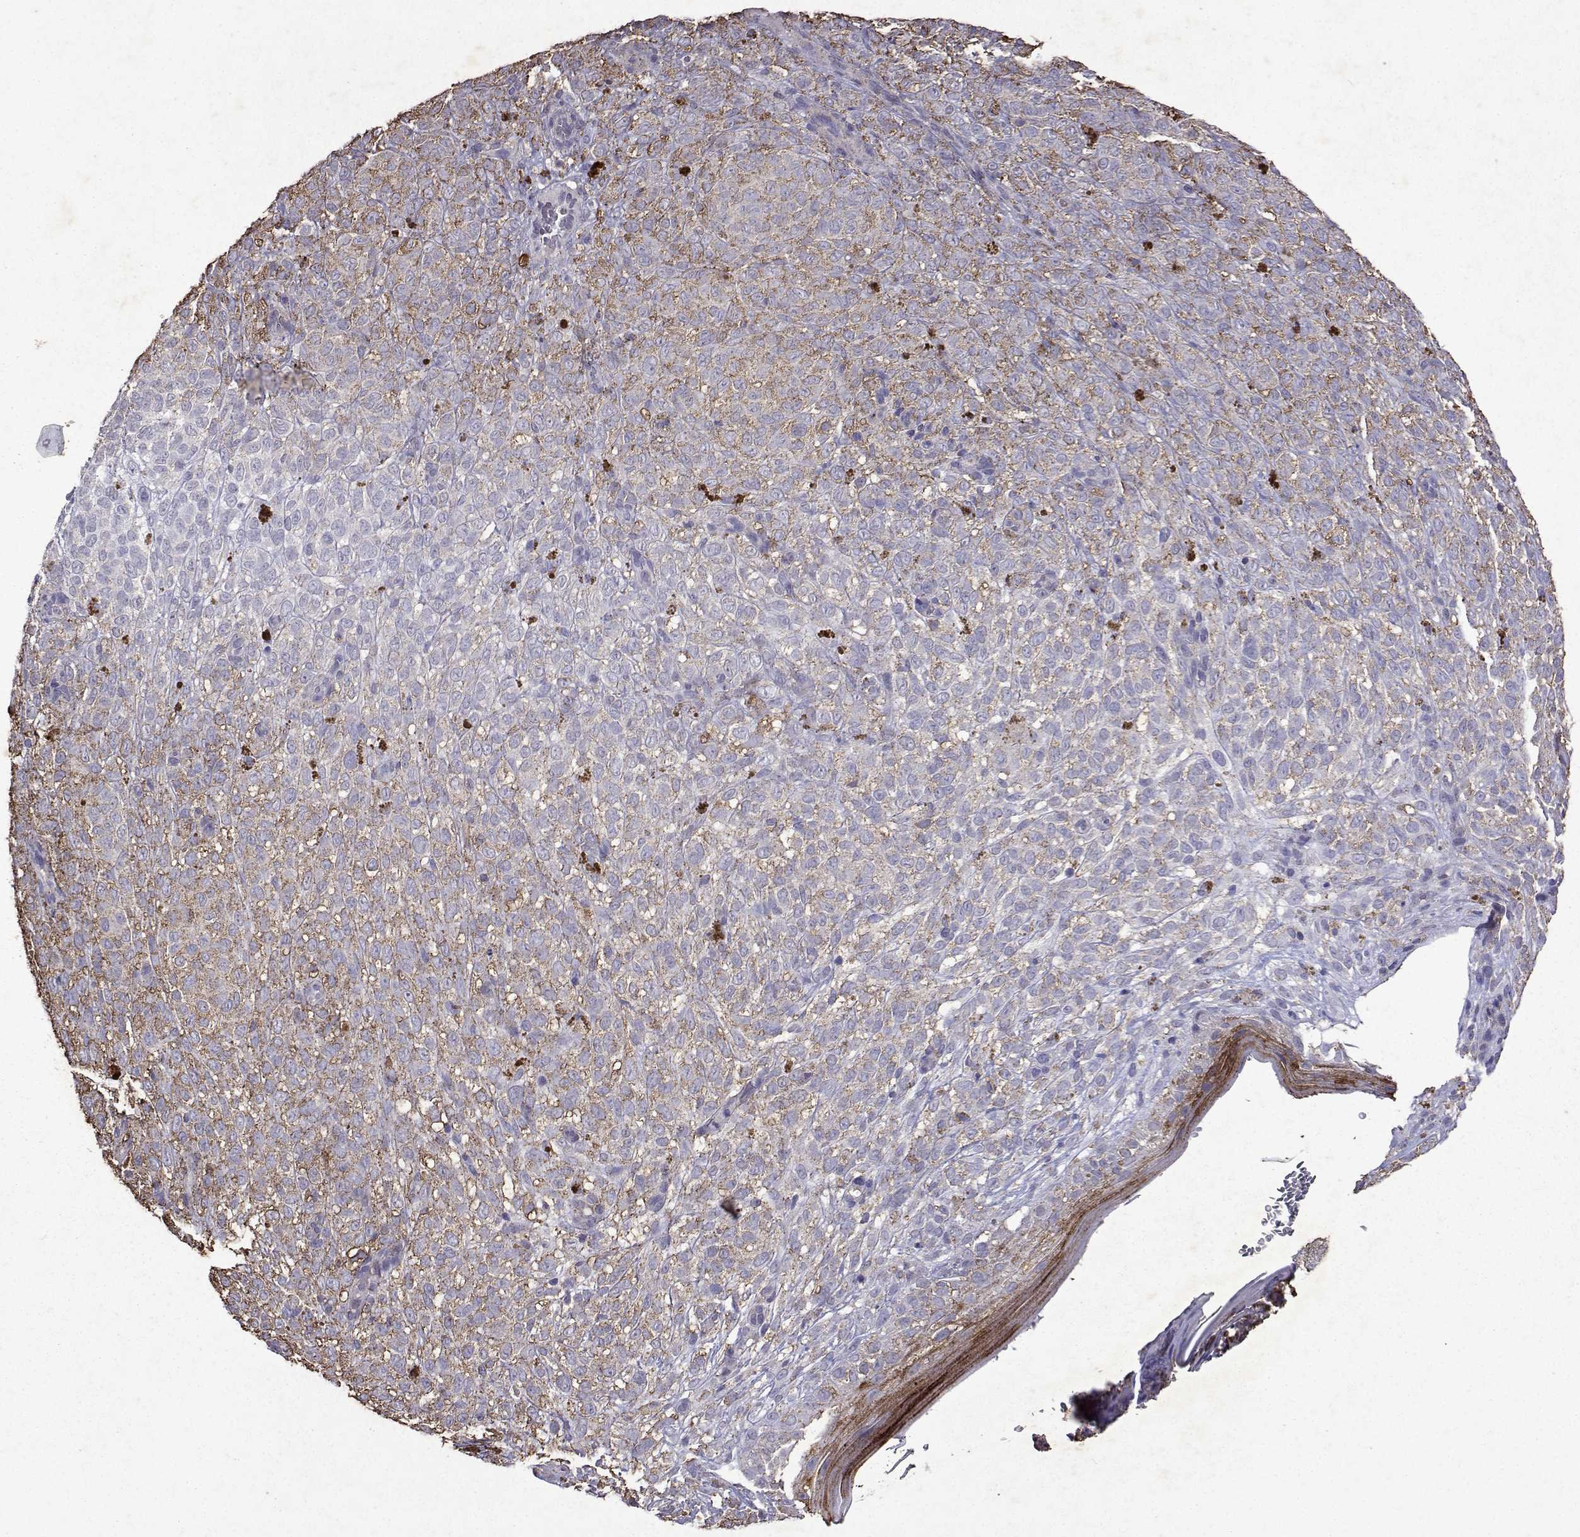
{"staining": {"intensity": "weak", "quantity": "25%-75%", "location": "cytoplasmic/membranous"}, "tissue": "melanoma", "cell_type": "Tumor cells", "image_type": "cancer", "snomed": [{"axis": "morphology", "description": "Malignant melanoma, NOS"}, {"axis": "topography", "description": "Skin"}], "caption": "A high-resolution micrograph shows immunohistochemistry (IHC) staining of melanoma, which reveals weak cytoplasmic/membranous staining in about 25%-75% of tumor cells. (DAB (3,3'-diaminobenzidine) IHC, brown staining for protein, blue staining for nuclei).", "gene": "DUSP28", "patient": {"sex": "female", "age": 86}}